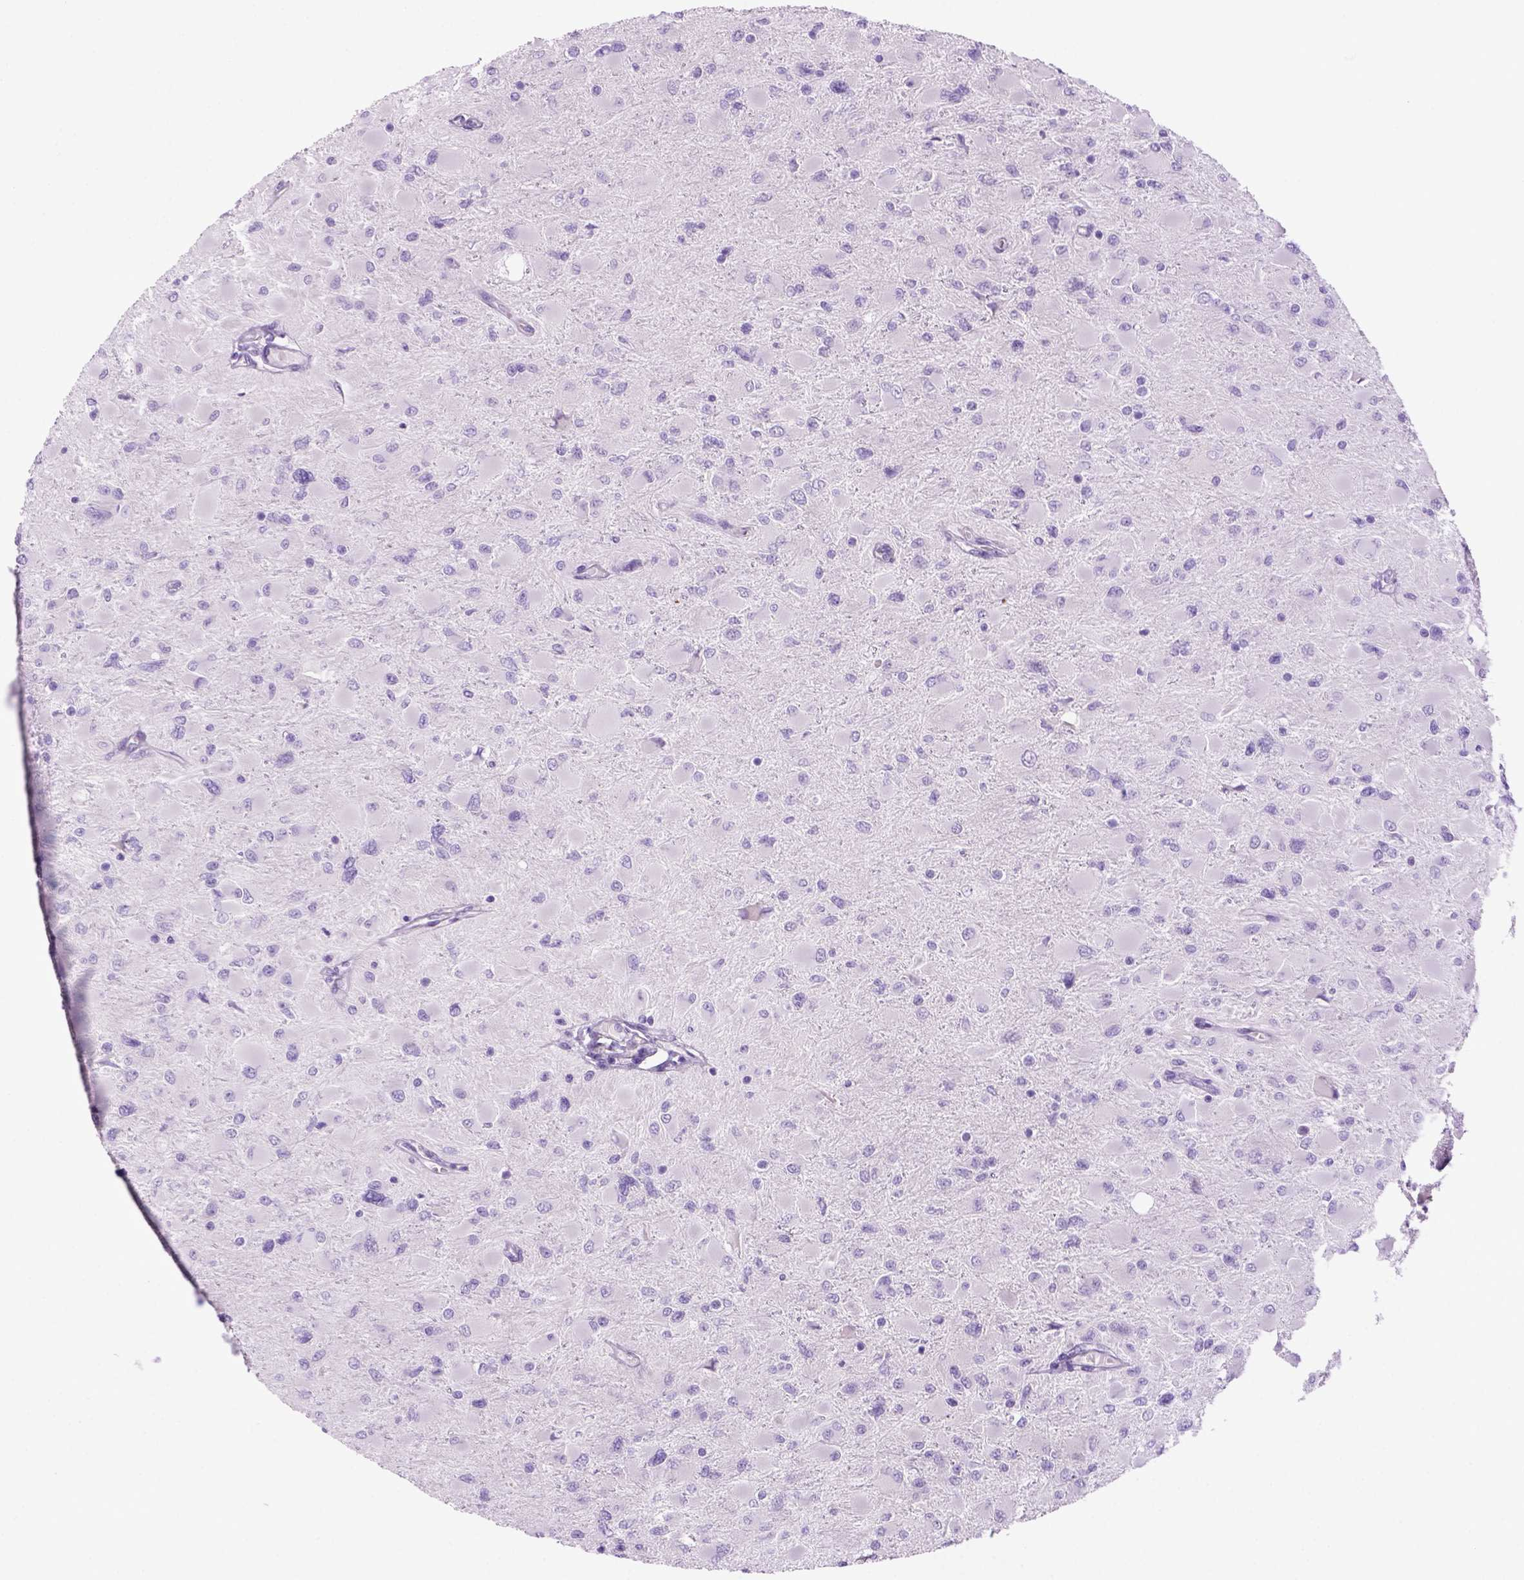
{"staining": {"intensity": "negative", "quantity": "none", "location": "none"}, "tissue": "glioma", "cell_type": "Tumor cells", "image_type": "cancer", "snomed": [{"axis": "morphology", "description": "Glioma, malignant, High grade"}, {"axis": "topography", "description": "Cerebral cortex"}], "caption": "Tumor cells are negative for protein expression in human high-grade glioma (malignant).", "gene": "DNAH11", "patient": {"sex": "female", "age": 36}}